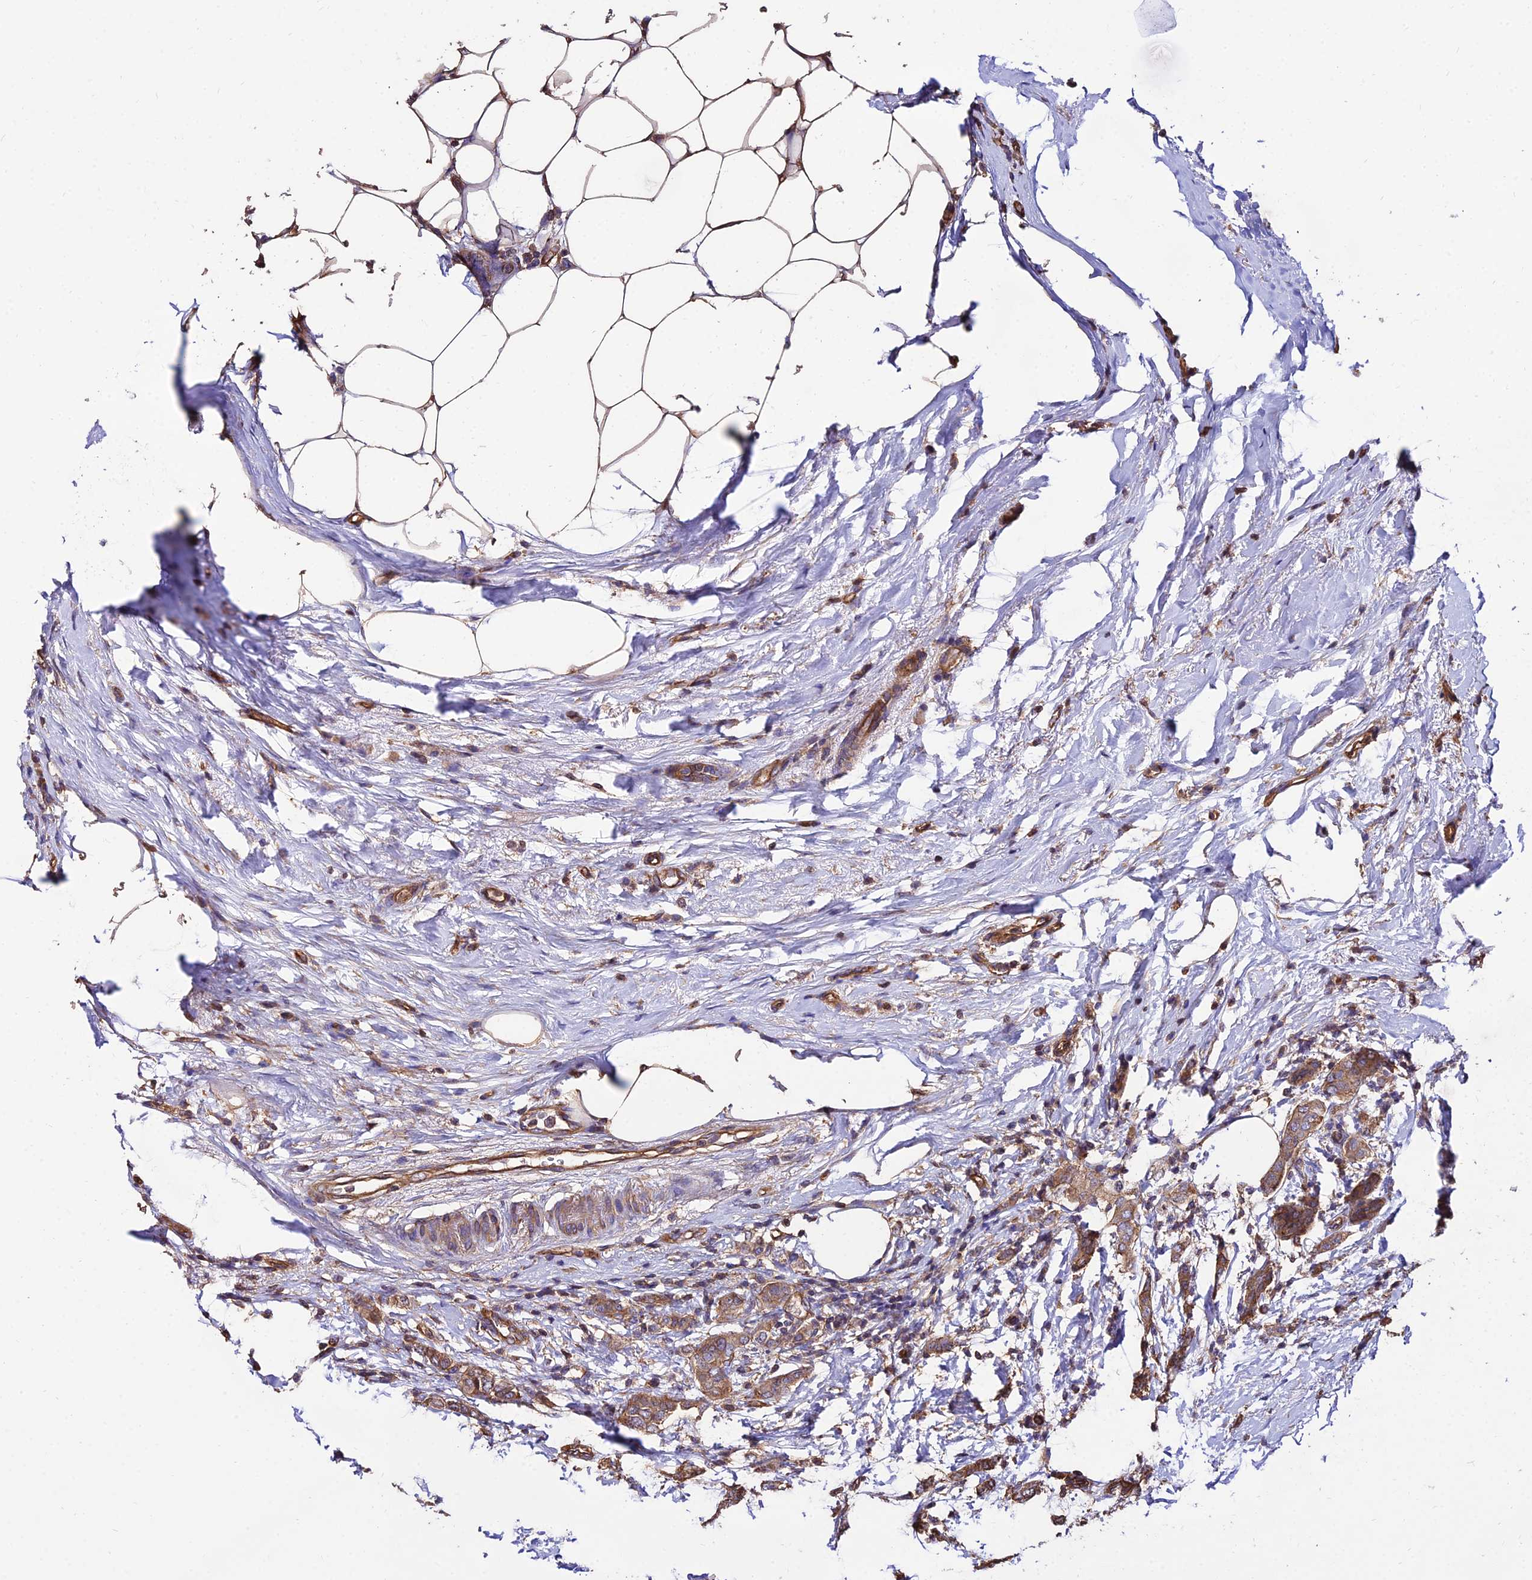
{"staining": {"intensity": "moderate", "quantity": ">75%", "location": "cytoplasmic/membranous"}, "tissue": "breast cancer", "cell_type": "Tumor cells", "image_type": "cancer", "snomed": [{"axis": "morphology", "description": "Duct carcinoma"}, {"axis": "topography", "description": "Breast"}], "caption": "A micrograph of breast cancer stained for a protein shows moderate cytoplasmic/membranous brown staining in tumor cells. The staining was performed using DAB (3,3'-diaminobenzidine), with brown indicating positive protein expression. Nuclei are stained blue with hematoxylin.", "gene": "CALM2", "patient": {"sex": "female", "age": 72}}